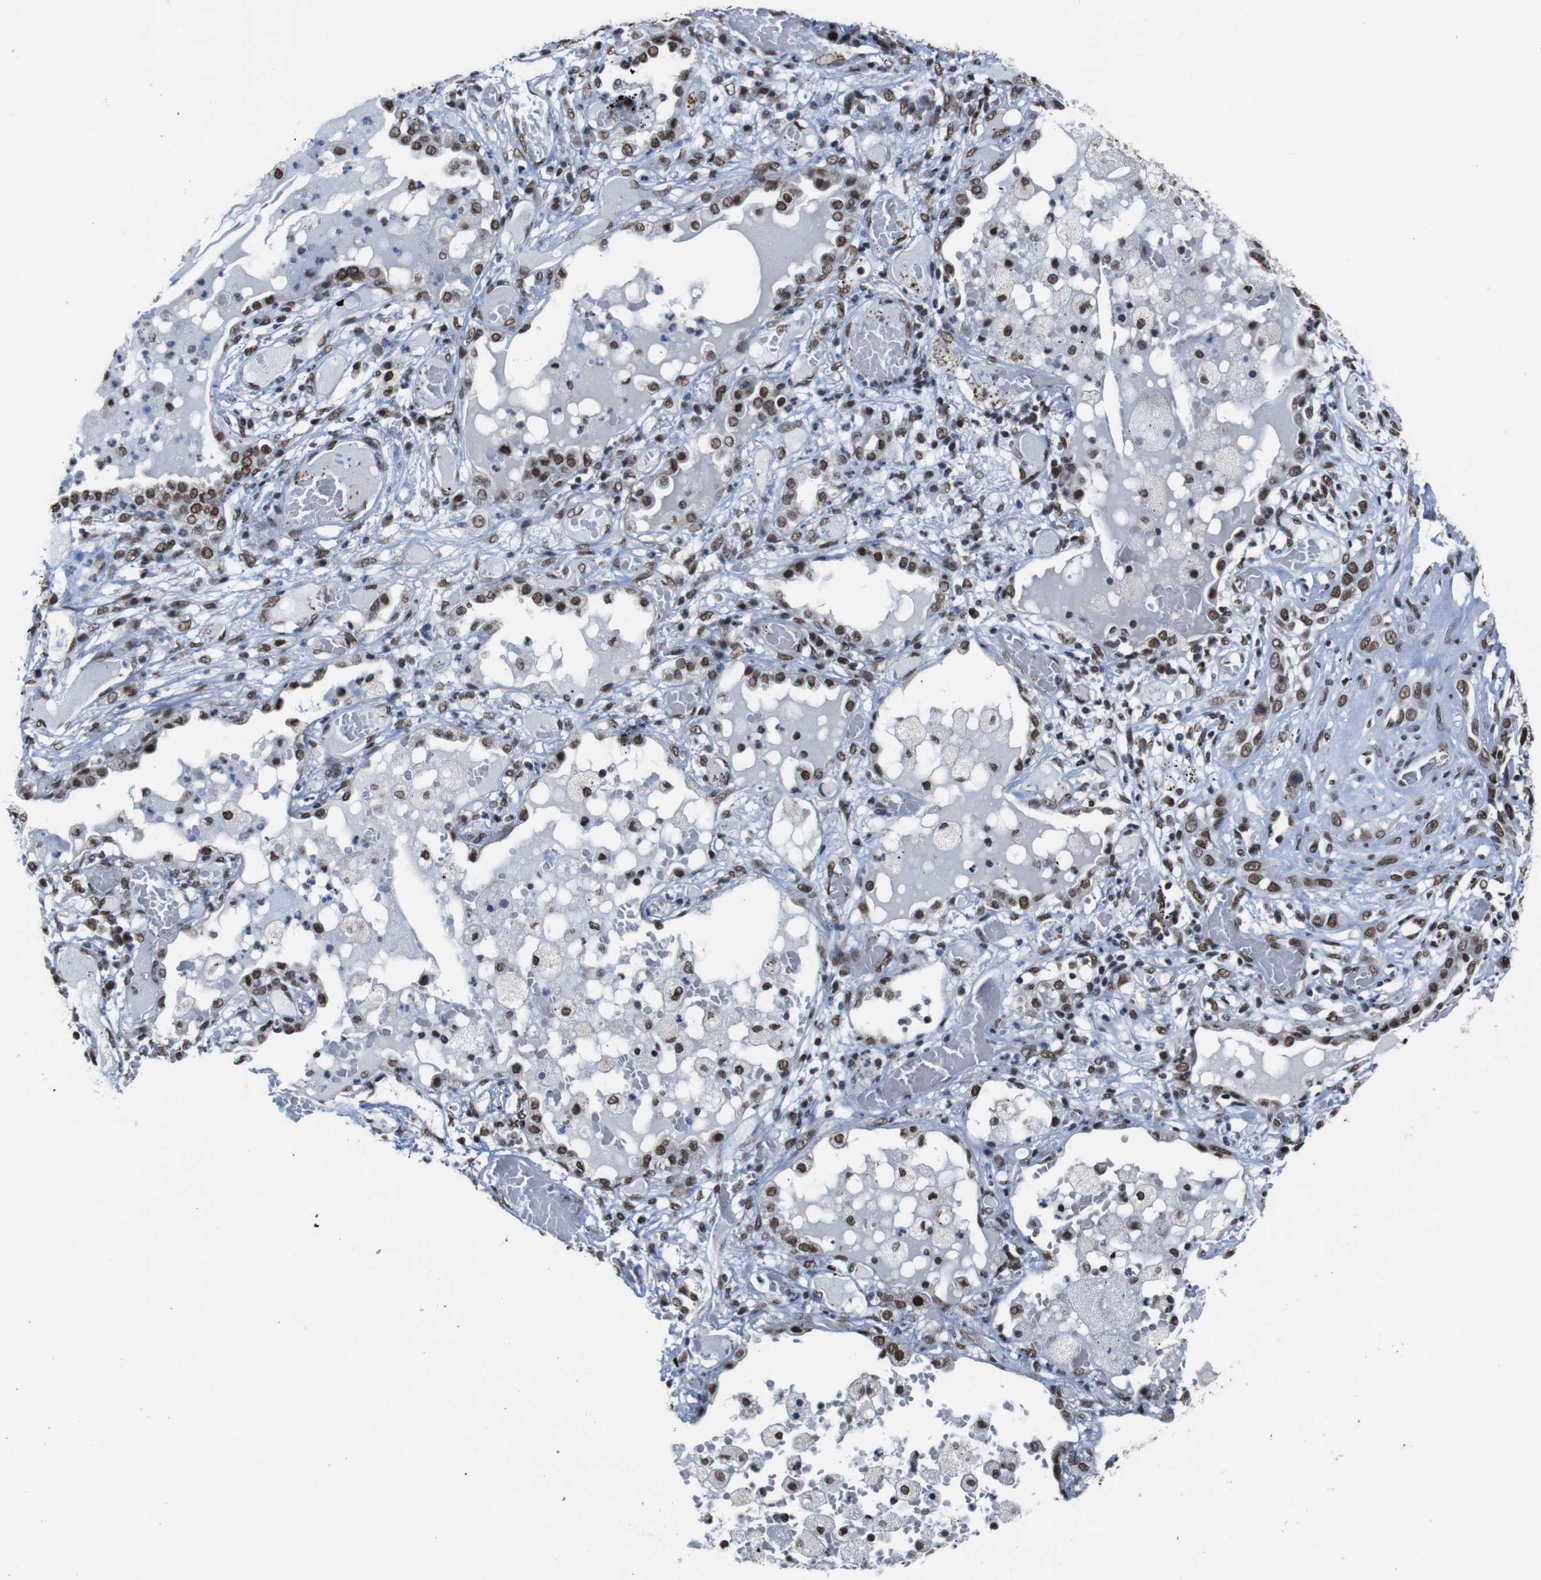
{"staining": {"intensity": "strong", "quantity": ">75%", "location": "nuclear"}, "tissue": "lung cancer", "cell_type": "Tumor cells", "image_type": "cancer", "snomed": [{"axis": "morphology", "description": "Squamous cell carcinoma, NOS"}, {"axis": "topography", "description": "Lung"}], "caption": "Strong nuclear expression is seen in about >75% of tumor cells in lung cancer (squamous cell carcinoma).", "gene": "ROMO1", "patient": {"sex": "male", "age": 71}}